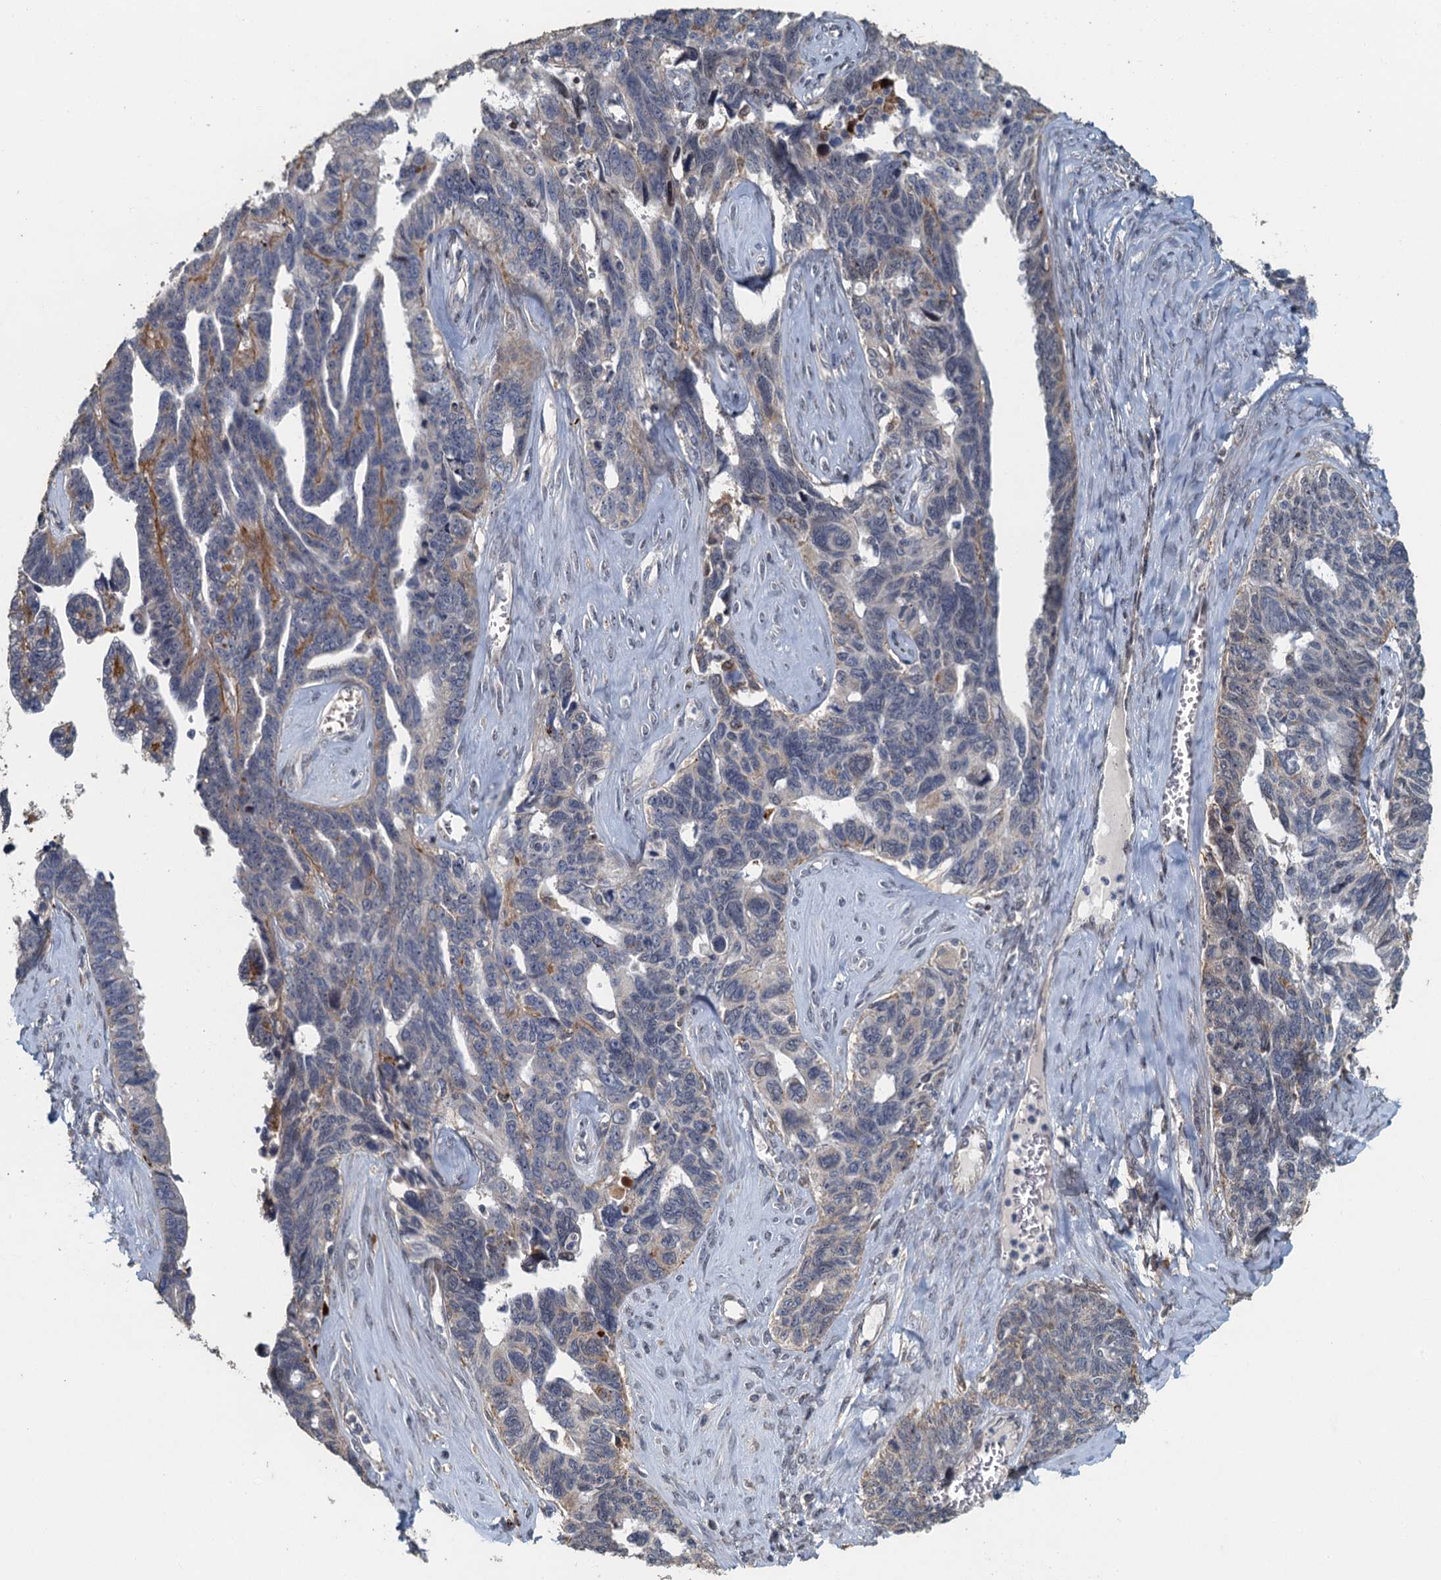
{"staining": {"intensity": "negative", "quantity": "none", "location": "none"}, "tissue": "ovarian cancer", "cell_type": "Tumor cells", "image_type": "cancer", "snomed": [{"axis": "morphology", "description": "Cystadenocarcinoma, serous, NOS"}, {"axis": "topography", "description": "Ovary"}], "caption": "Ovarian cancer (serous cystadenocarcinoma) was stained to show a protein in brown. There is no significant staining in tumor cells. (Immunohistochemistry, brightfield microscopy, high magnification).", "gene": "AGRN", "patient": {"sex": "female", "age": 79}}